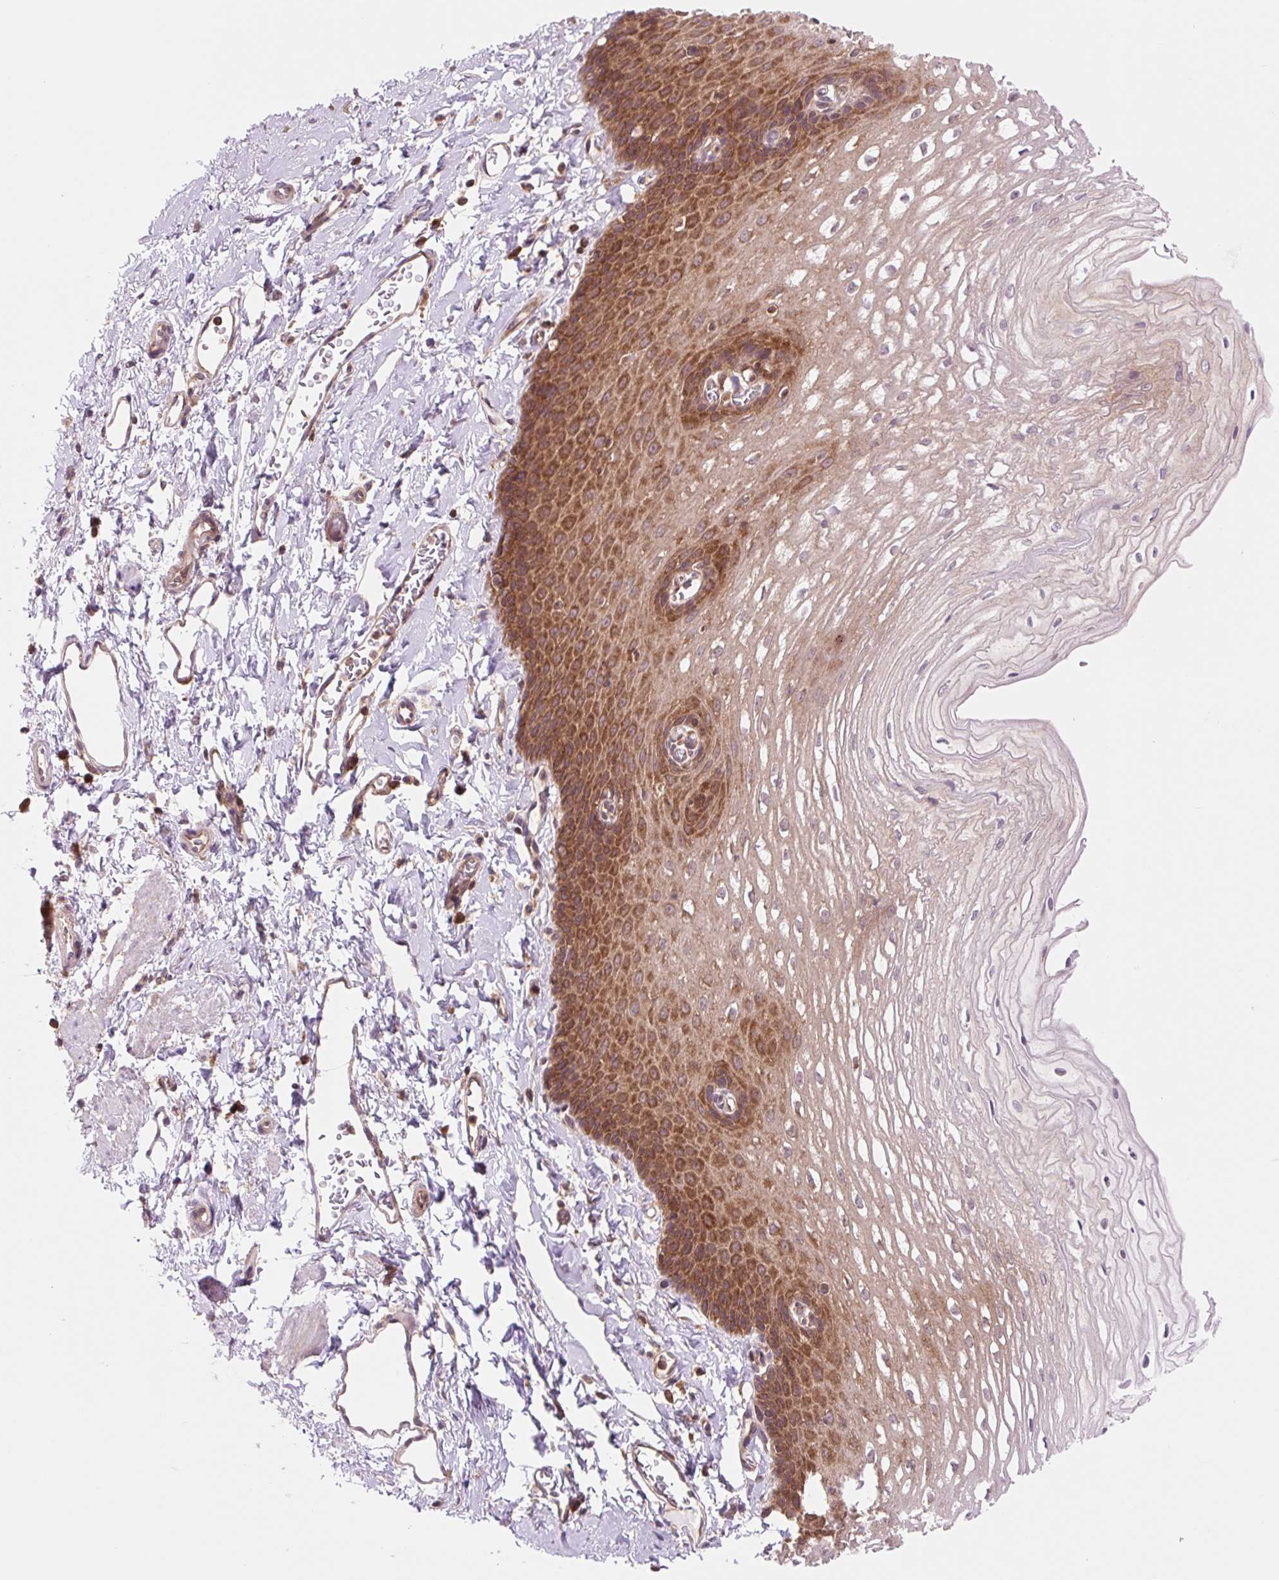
{"staining": {"intensity": "strong", "quantity": ">75%", "location": "cytoplasmic/membranous"}, "tissue": "esophagus", "cell_type": "Squamous epithelial cells", "image_type": "normal", "snomed": [{"axis": "morphology", "description": "Normal tissue, NOS"}, {"axis": "topography", "description": "Esophagus"}], "caption": "IHC of unremarkable human esophagus exhibits high levels of strong cytoplasmic/membranous staining in approximately >75% of squamous epithelial cells.", "gene": "VPS4A", "patient": {"sex": "male", "age": 70}}